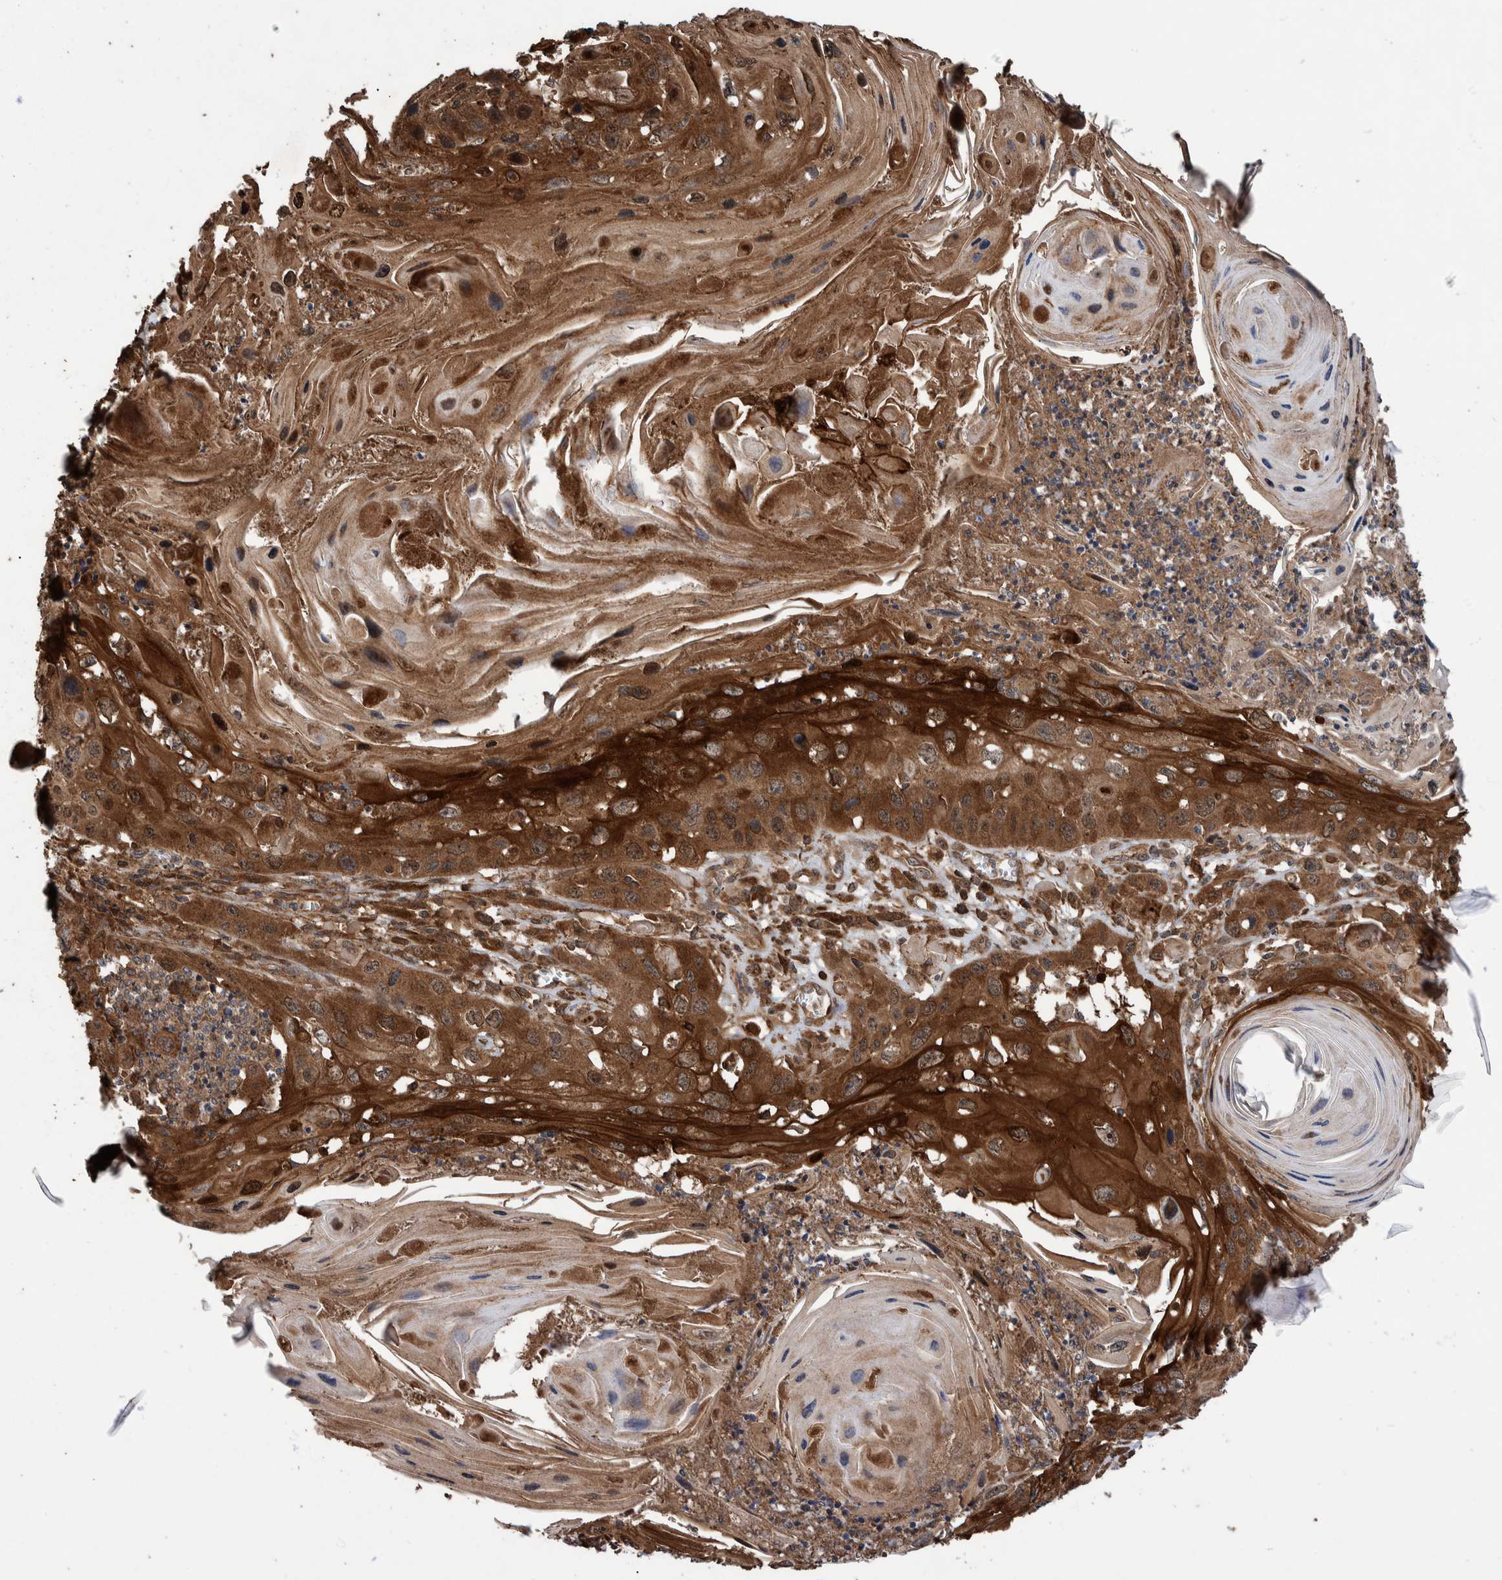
{"staining": {"intensity": "strong", "quantity": ">75%", "location": "cytoplasmic/membranous"}, "tissue": "skin cancer", "cell_type": "Tumor cells", "image_type": "cancer", "snomed": [{"axis": "morphology", "description": "Squamous cell carcinoma, NOS"}, {"axis": "topography", "description": "Skin"}], "caption": "Brown immunohistochemical staining in human skin cancer reveals strong cytoplasmic/membranous staining in about >75% of tumor cells.", "gene": "TRIM16", "patient": {"sex": "male", "age": 55}}